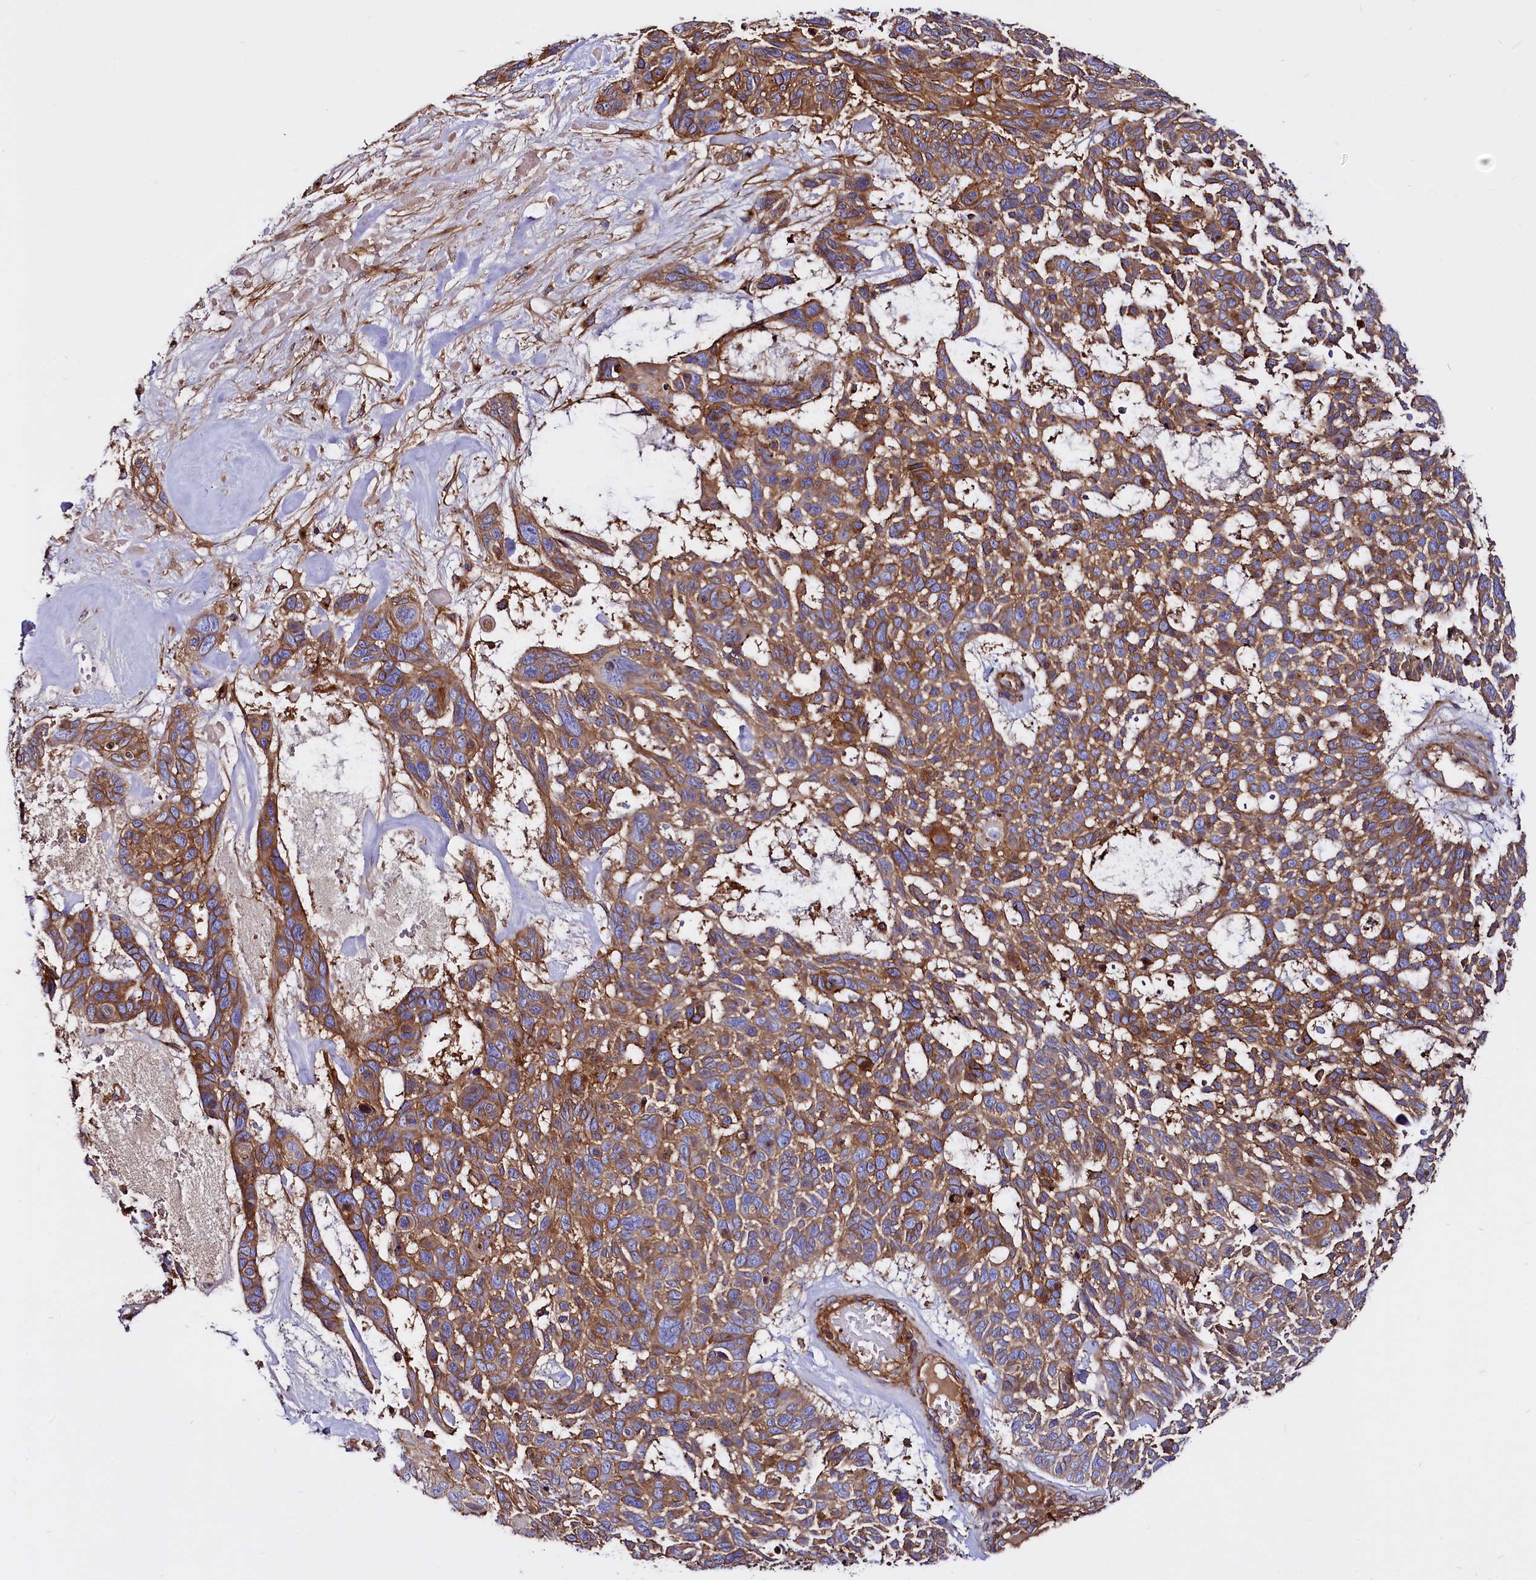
{"staining": {"intensity": "strong", "quantity": ">75%", "location": "cytoplasmic/membranous"}, "tissue": "skin cancer", "cell_type": "Tumor cells", "image_type": "cancer", "snomed": [{"axis": "morphology", "description": "Basal cell carcinoma"}, {"axis": "topography", "description": "Skin"}], "caption": "Protein staining displays strong cytoplasmic/membranous expression in approximately >75% of tumor cells in skin cancer.", "gene": "ANO6", "patient": {"sex": "male", "age": 88}}